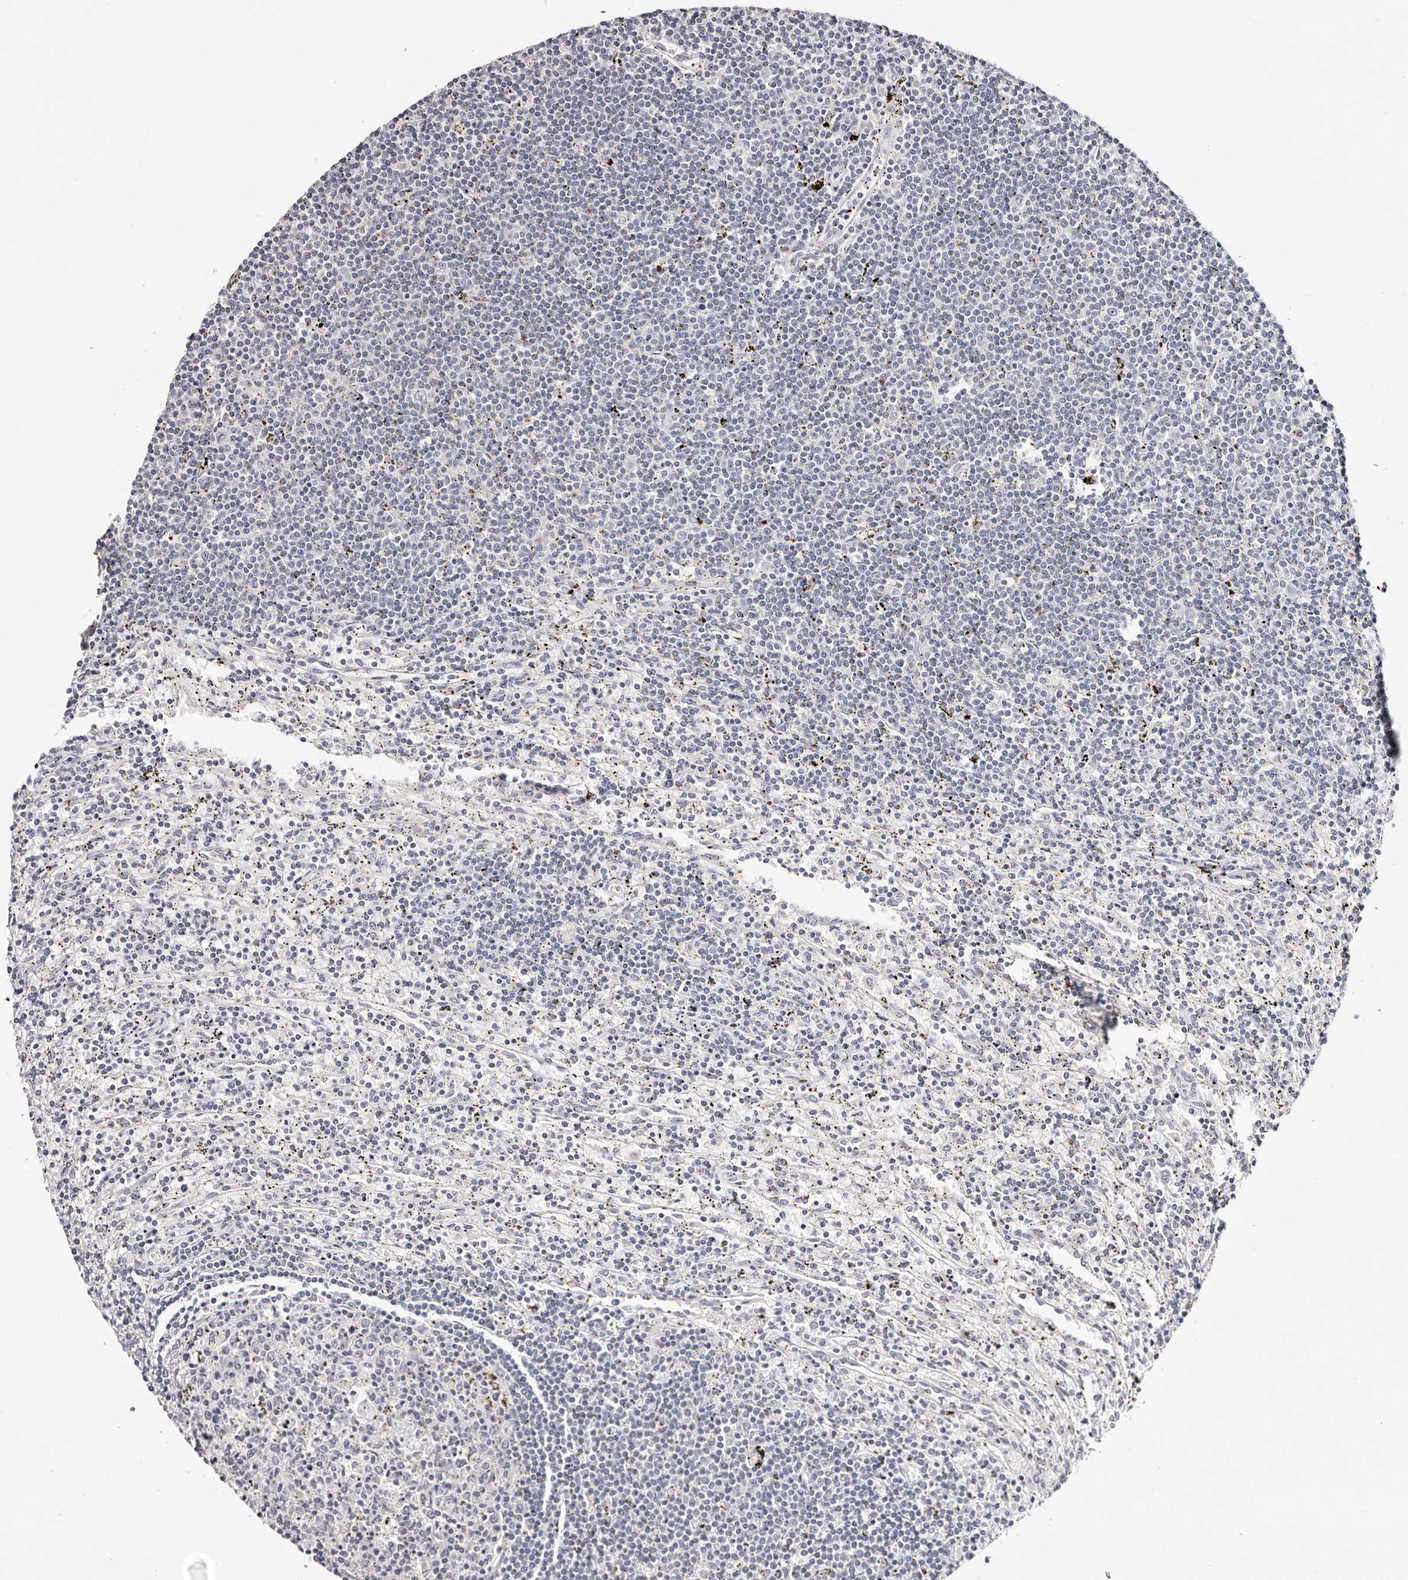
{"staining": {"intensity": "negative", "quantity": "none", "location": "none"}, "tissue": "lymphoma", "cell_type": "Tumor cells", "image_type": "cancer", "snomed": [{"axis": "morphology", "description": "Malignant lymphoma, non-Hodgkin's type, Low grade"}, {"axis": "topography", "description": "Spleen"}], "caption": "A micrograph of human low-grade malignant lymphoma, non-Hodgkin's type is negative for staining in tumor cells. Brightfield microscopy of IHC stained with DAB (3,3'-diaminobenzidine) (brown) and hematoxylin (blue), captured at high magnification.", "gene": "ROM1", "patient": {"sex": "male", "age": 76}}